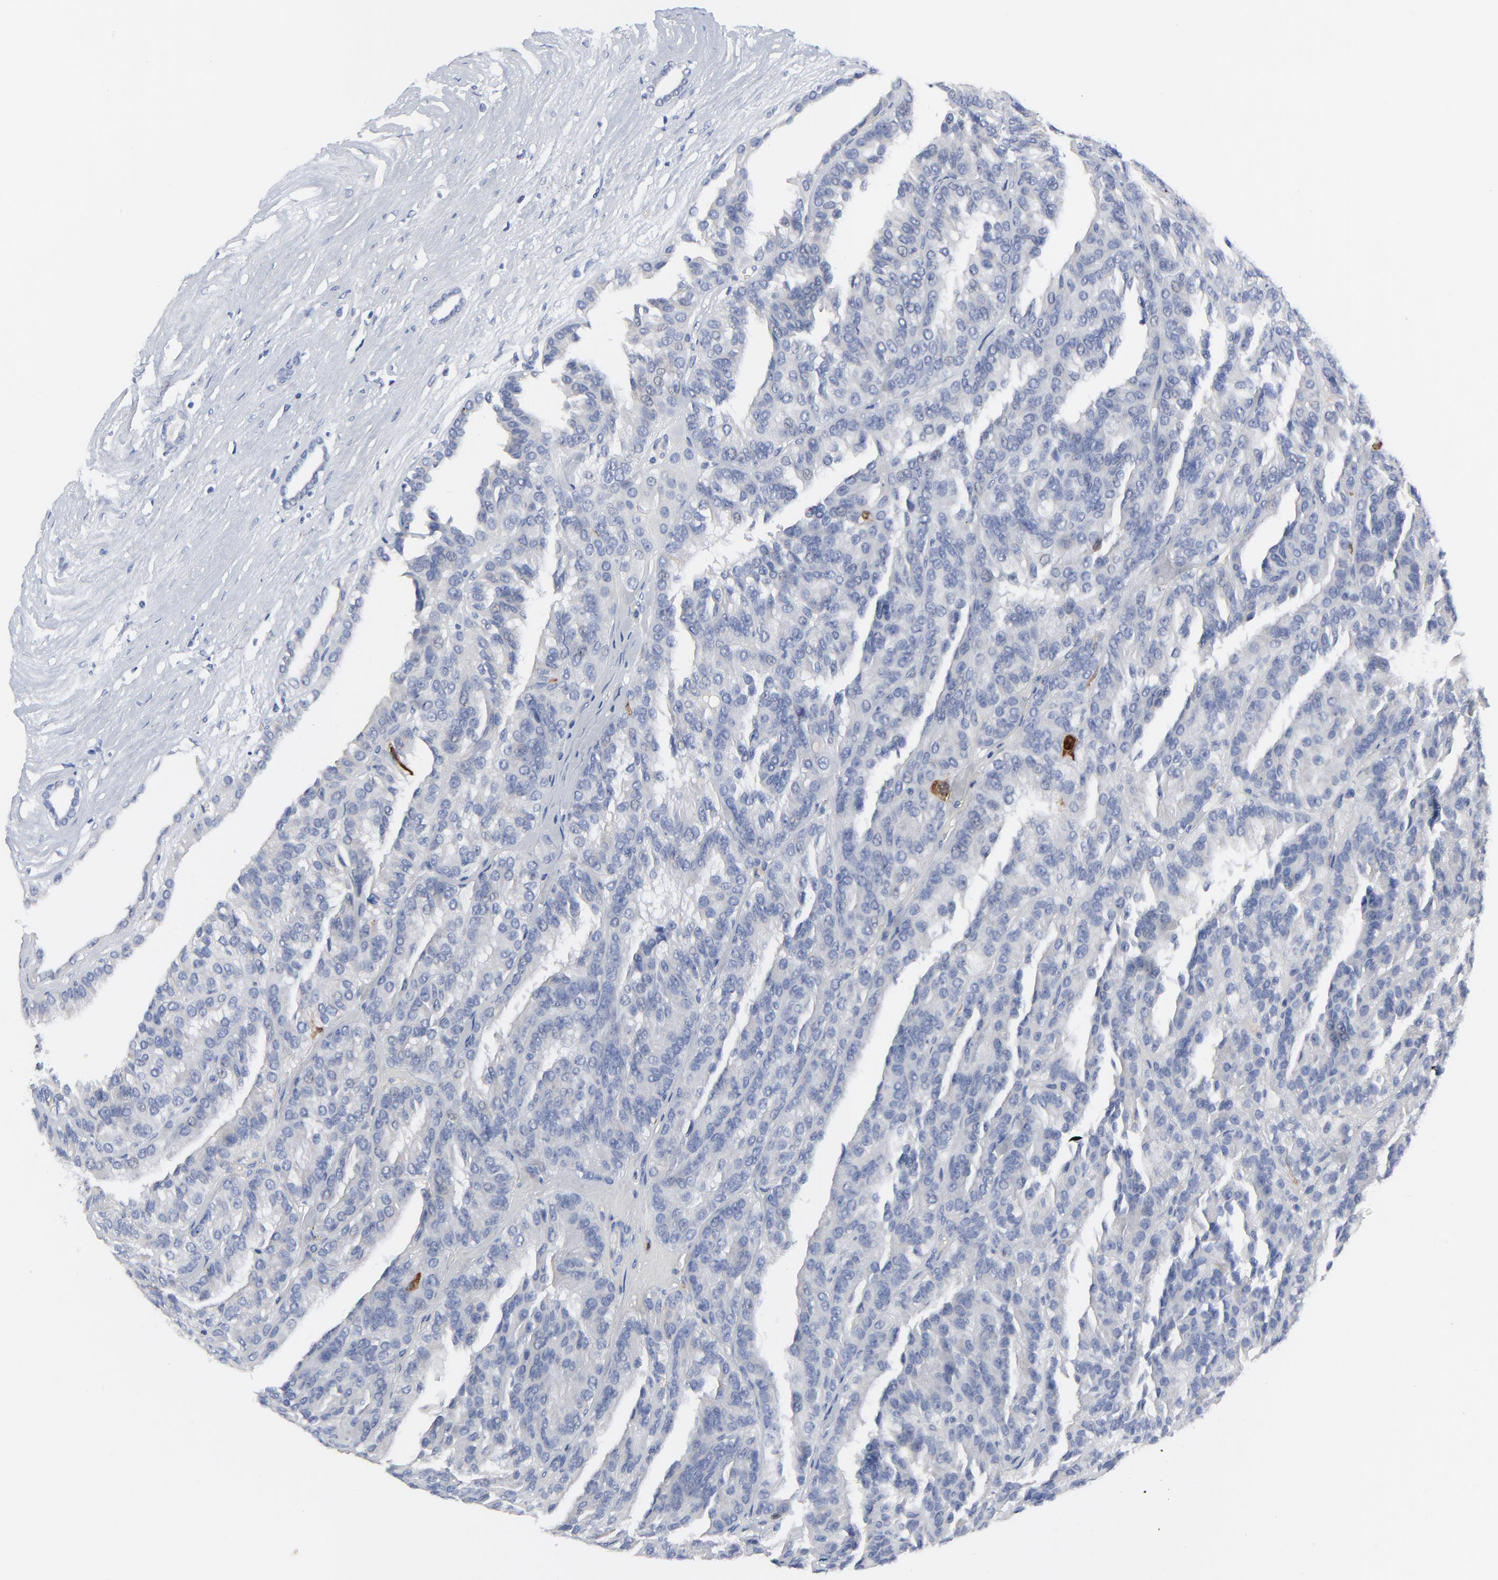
{"staining": {"intensity": "strong", "quantity": "<25%", "location": "cytoplasmic/membranous,nuclear"}, "tissue": "renal cancer", "cell_type": "Tumor cells", "image_type": "cancer", "snomed": [{"axis": "morphology", "description": "Adenocarcinoma, NOS"}, {"axis": "topography", "description": "Kidney"}], "caption": "An image of renal cancer (adenocarcinoma) stained for a protein shows strong cytoplasmic/membranous and nuclear brown staining in tumor cells. (DAB (3,3'-diaminobenzidine) = brown stain, brightfield microscopy at high magnification).", "gene": "CDK1", "patient": {"sex": "male", "age": 46}}